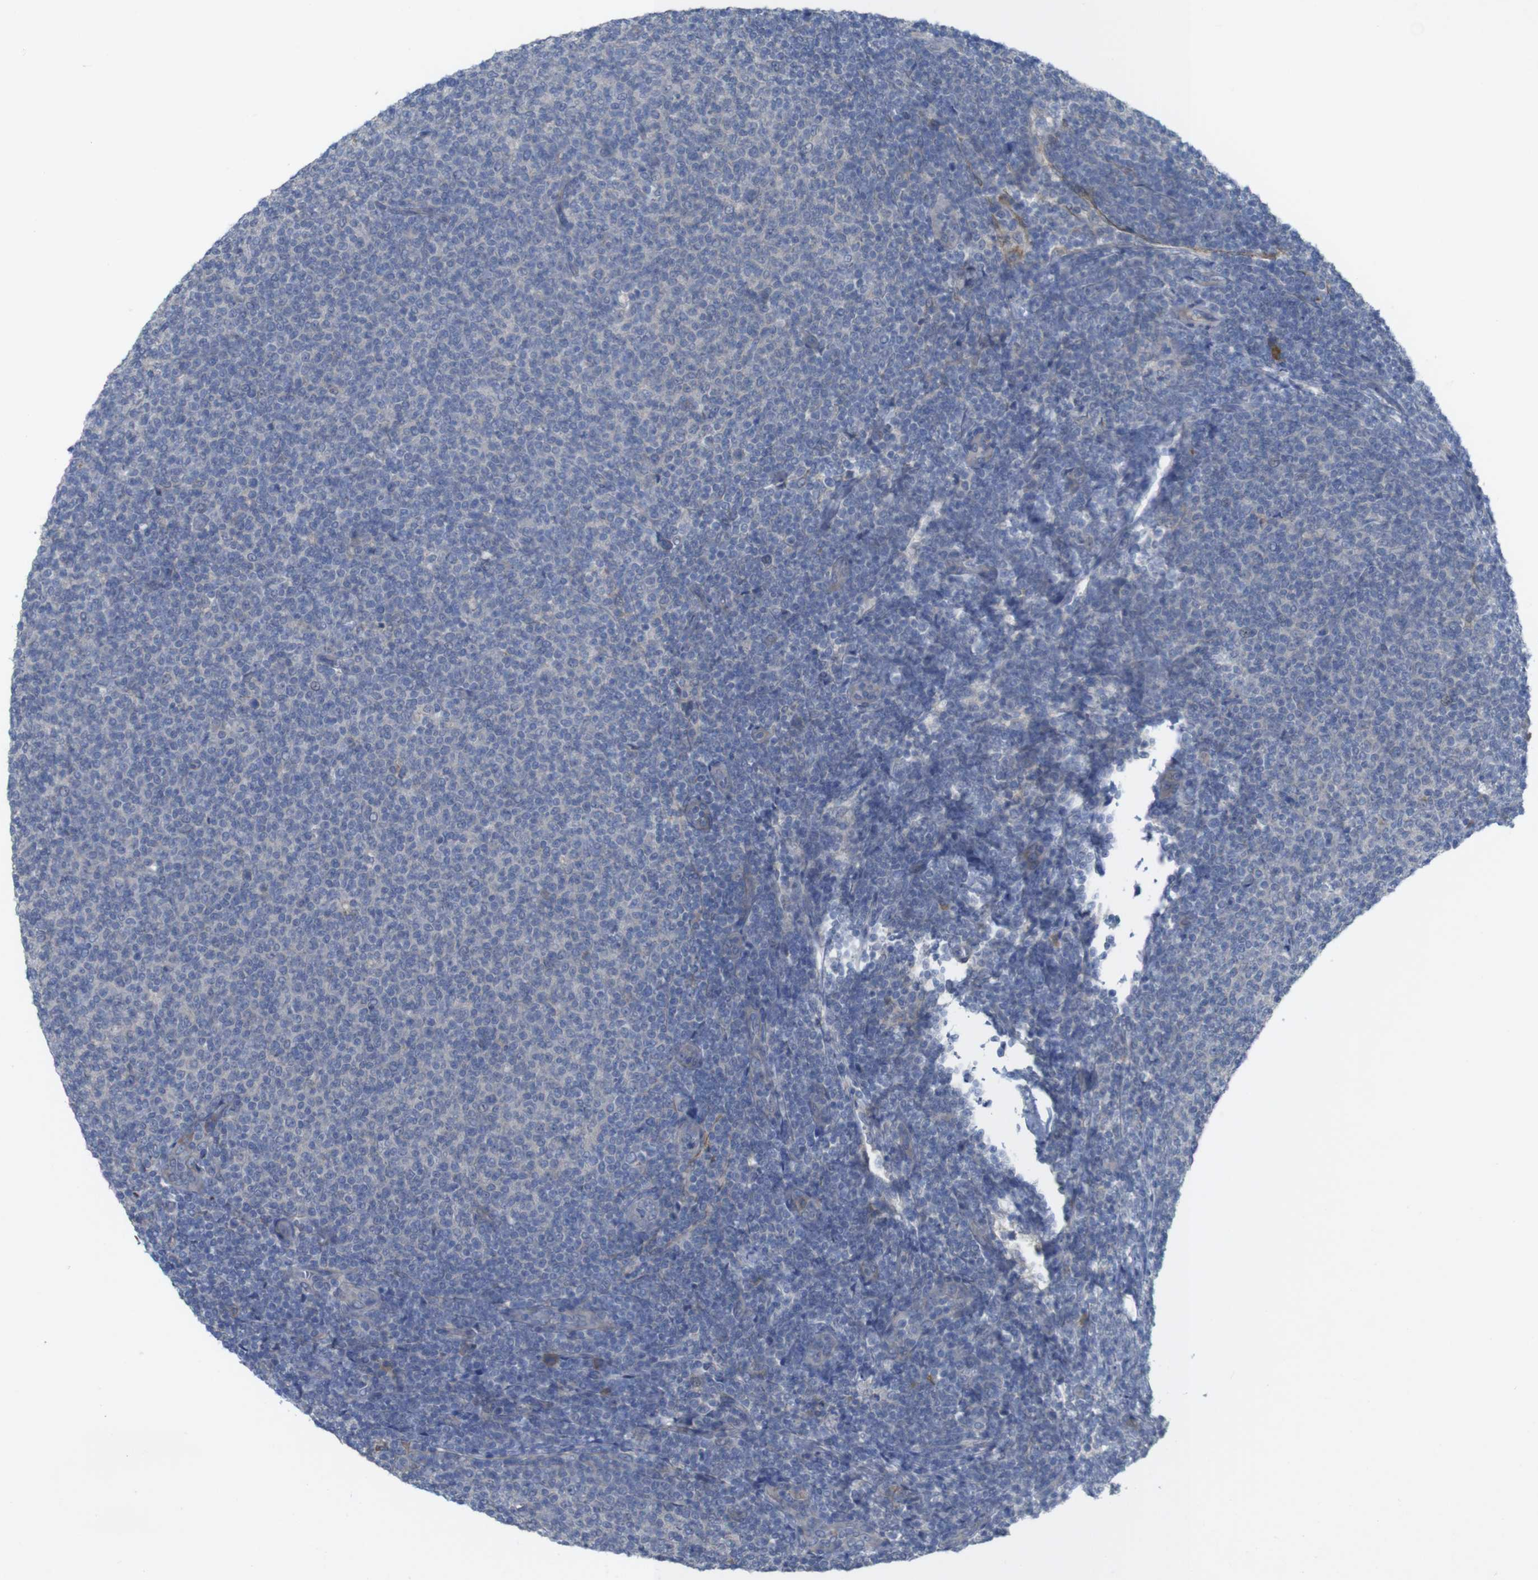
{"staining": {"intensity": "negative", "quantity": "none", "location": "none"}, "tissue": "lymphoma", "cell_type": "Tumor cells", "image_type": "cancer", "snomed": [{"axis": "morphology", "description": "Malignant lymphoma, non-Hodgkin's type, Low grade"}, {"axis": "topography", "description": "Lymph node"}], "caption": "The IHC image has no significant positivity in tumor cells of lymphoma tissue. The staining is performed using DAB (3,3'-diaminobenzidine) brown chromogen with nuclei counter-stained in using hematoxylin.", "gene": "BCAR3", "patient": {"sex": "male", "age": 66}}